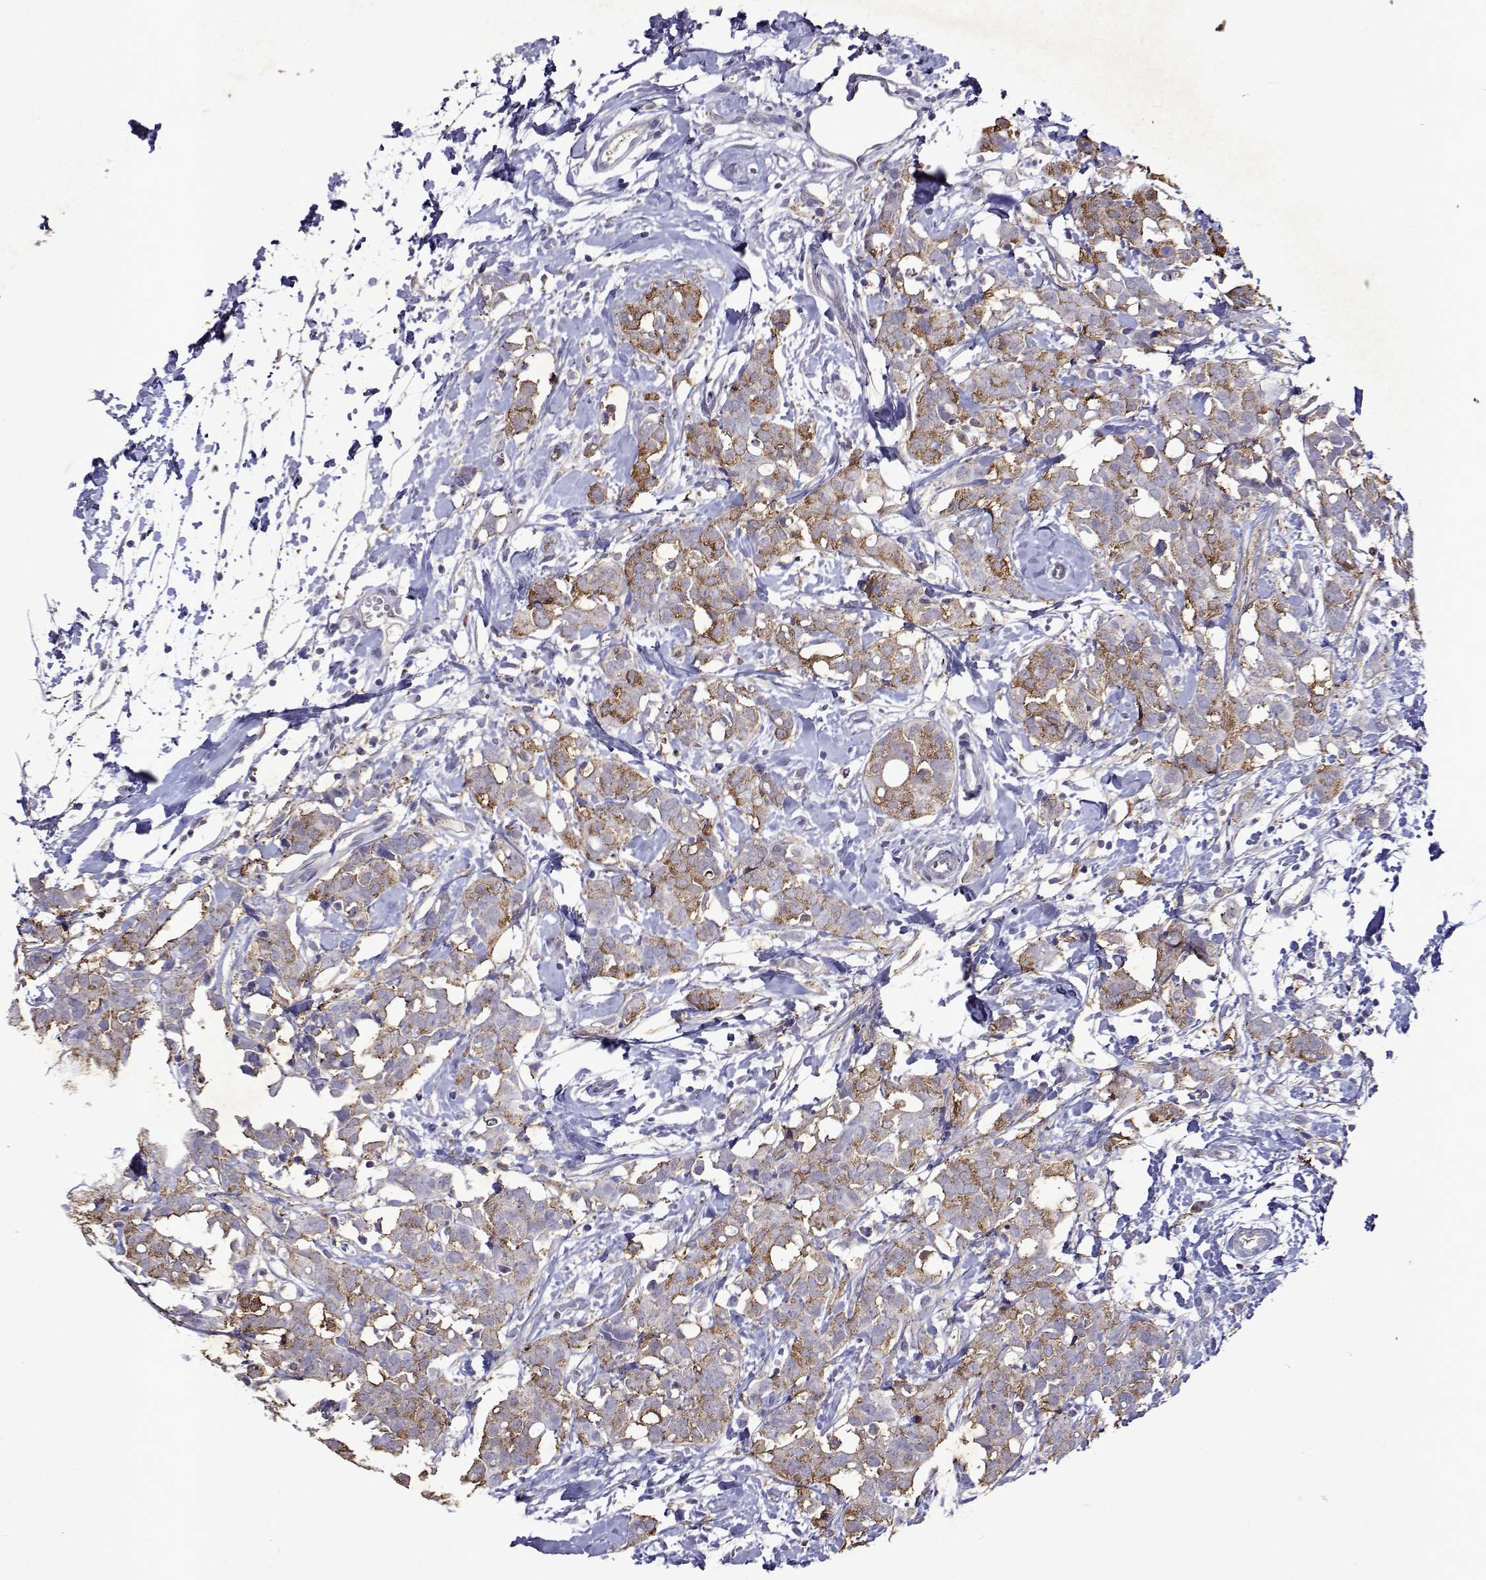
{"staining": {"intensity": "moderate", "quantity": "25%-75%", "location": "cytoplasmic/membranous"}, "tissue": "breast cancer", "cell_type": "Tumor cells", "image_type": "cancer", "snomed": [{"axis": "morphology", "description": "Duct carcinoma"}, {"axis": "topography", "description": "Breast"}], "caption": "This is a photomicrograph of immunohistochemistry (IHC) staining of breast cancer (intraductal carcinoma), which shows moderate positivity in the cytoplasmic/membranous of tumor cells.", "gene": "DUSP28", "patient": {"sex": "female", "age": 40}}